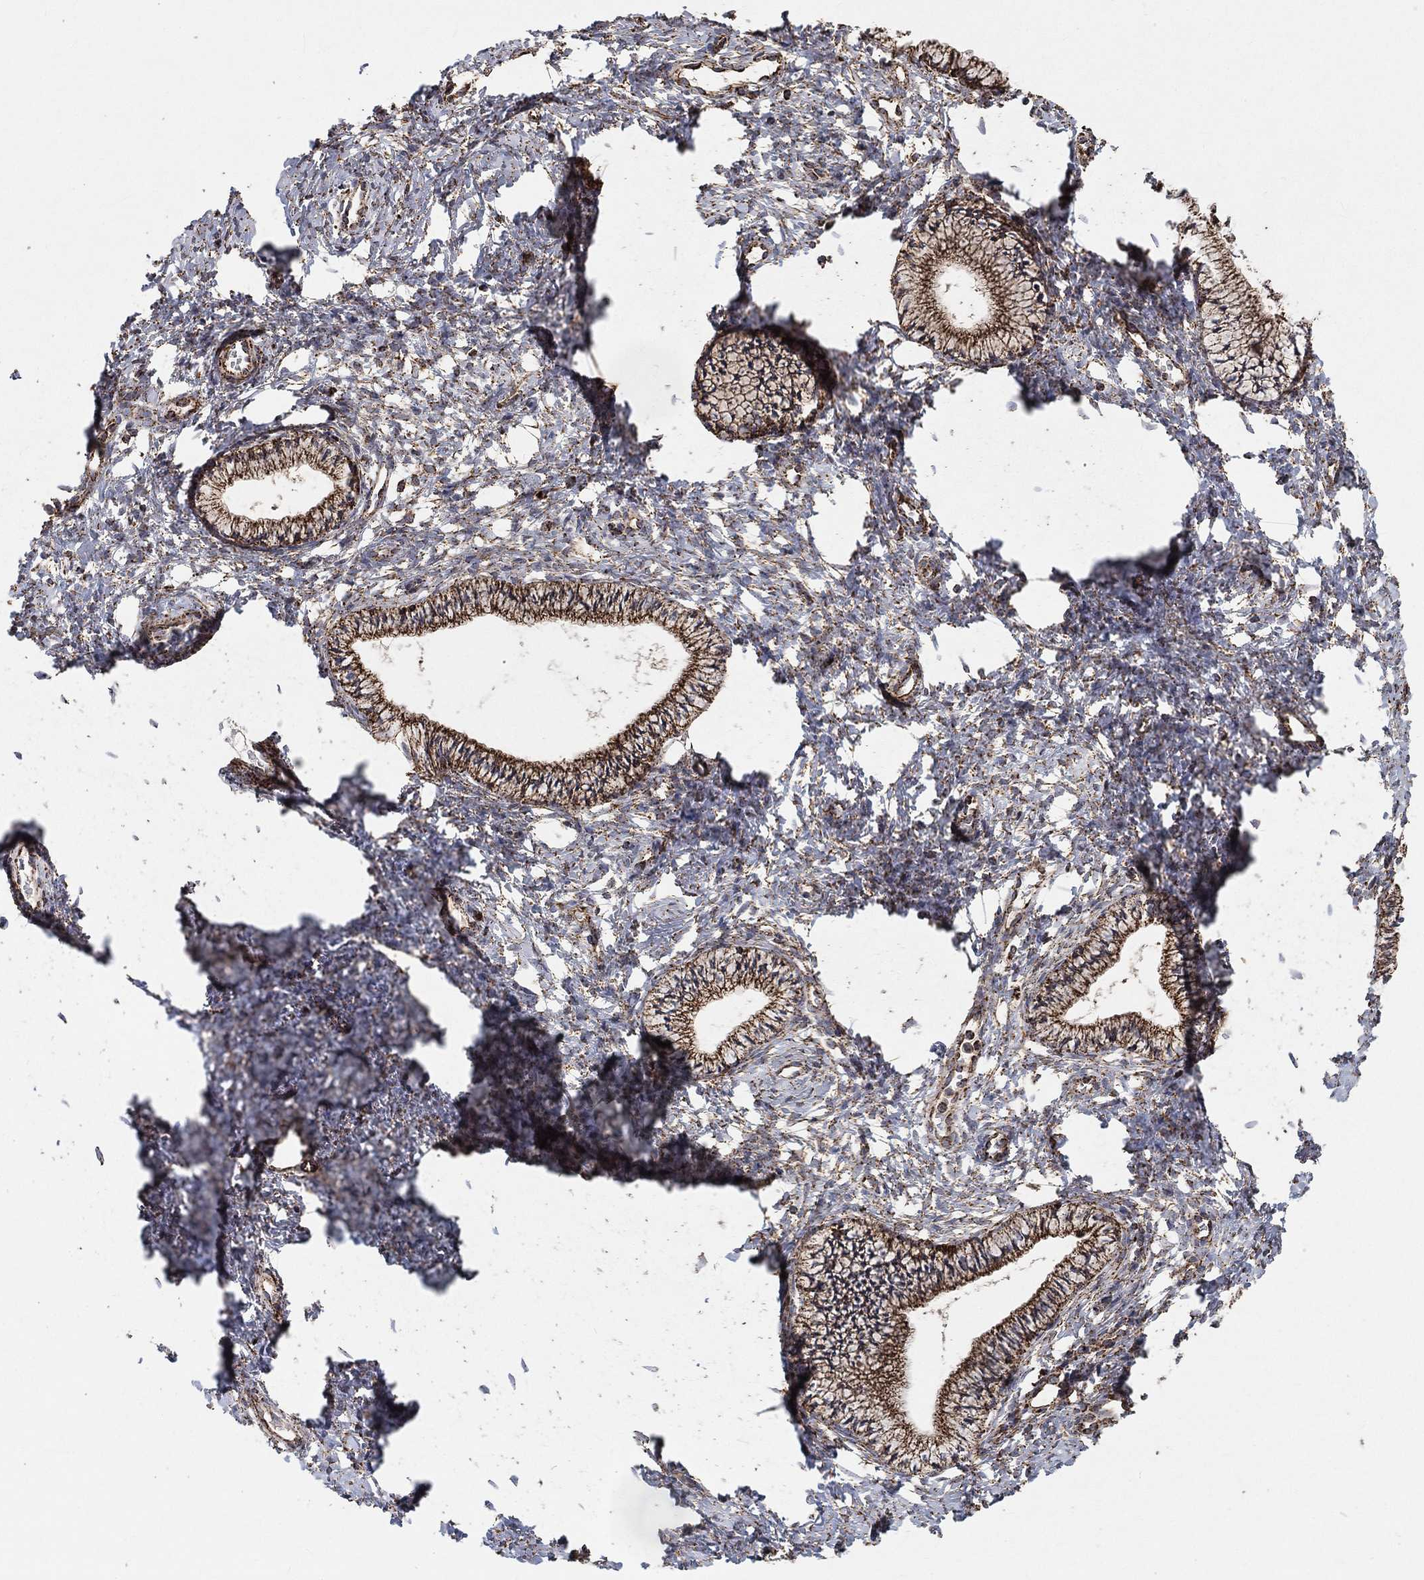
{"staining": {"intensity": "strong", "quantity": ">75%", "location": "cytoplasmic/membranous"}, "tissue": "cervix", "cell_type": "Glandular cells", "image_type": "normal", "snomed": [{"axis": "morphology", "description": "Normal tissue, NOS"}, {"axis": "topography", "description": "Cervix"}], "caption": "Brown immunohistochemical staining in benign human cervix shows strong cytoplasmic/membranous staining in about >75% of glandular cells. Ihc stains the protein in brown and the nuclei are stained blue.", "gene": "SLC38A7", "patient": {"sex": "female", "age": 39}}